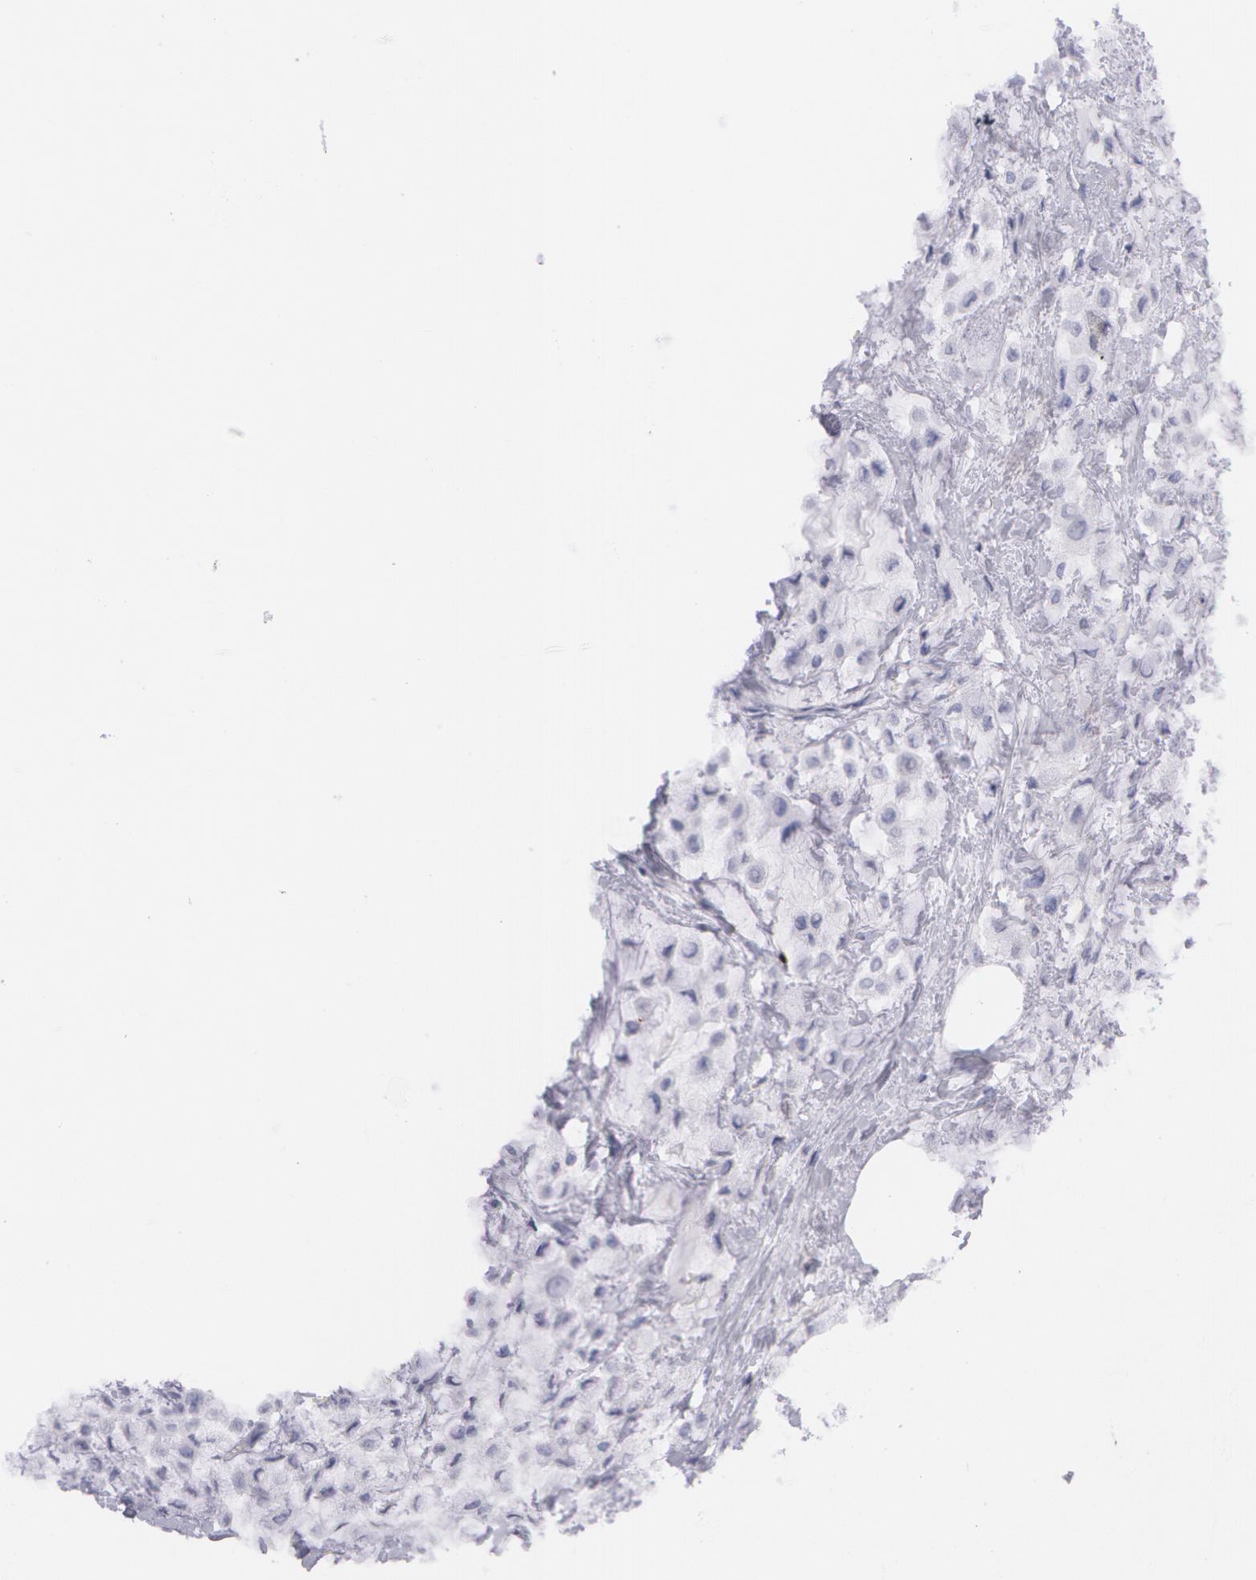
{"staining": {"intensity": "negative", "quantity": "none", "location": "none"}, "tissue": "breast cancer", "cell_type": "Tumor cells", "image_type": "cancer", "snomed": [{"axis": "morphology", "description": "Lobular carcinoma"}, {"axis": "topography", "description": "Breast"}], "caption": "A micrograph of human breast cancer (lobular carcinoma) is negative for staining in tumor cells. (DAB immunohistochemistry with hematoxylin counter stain).", "gene": "AMACR", "patient": {"sex": "female", "age": 85}}